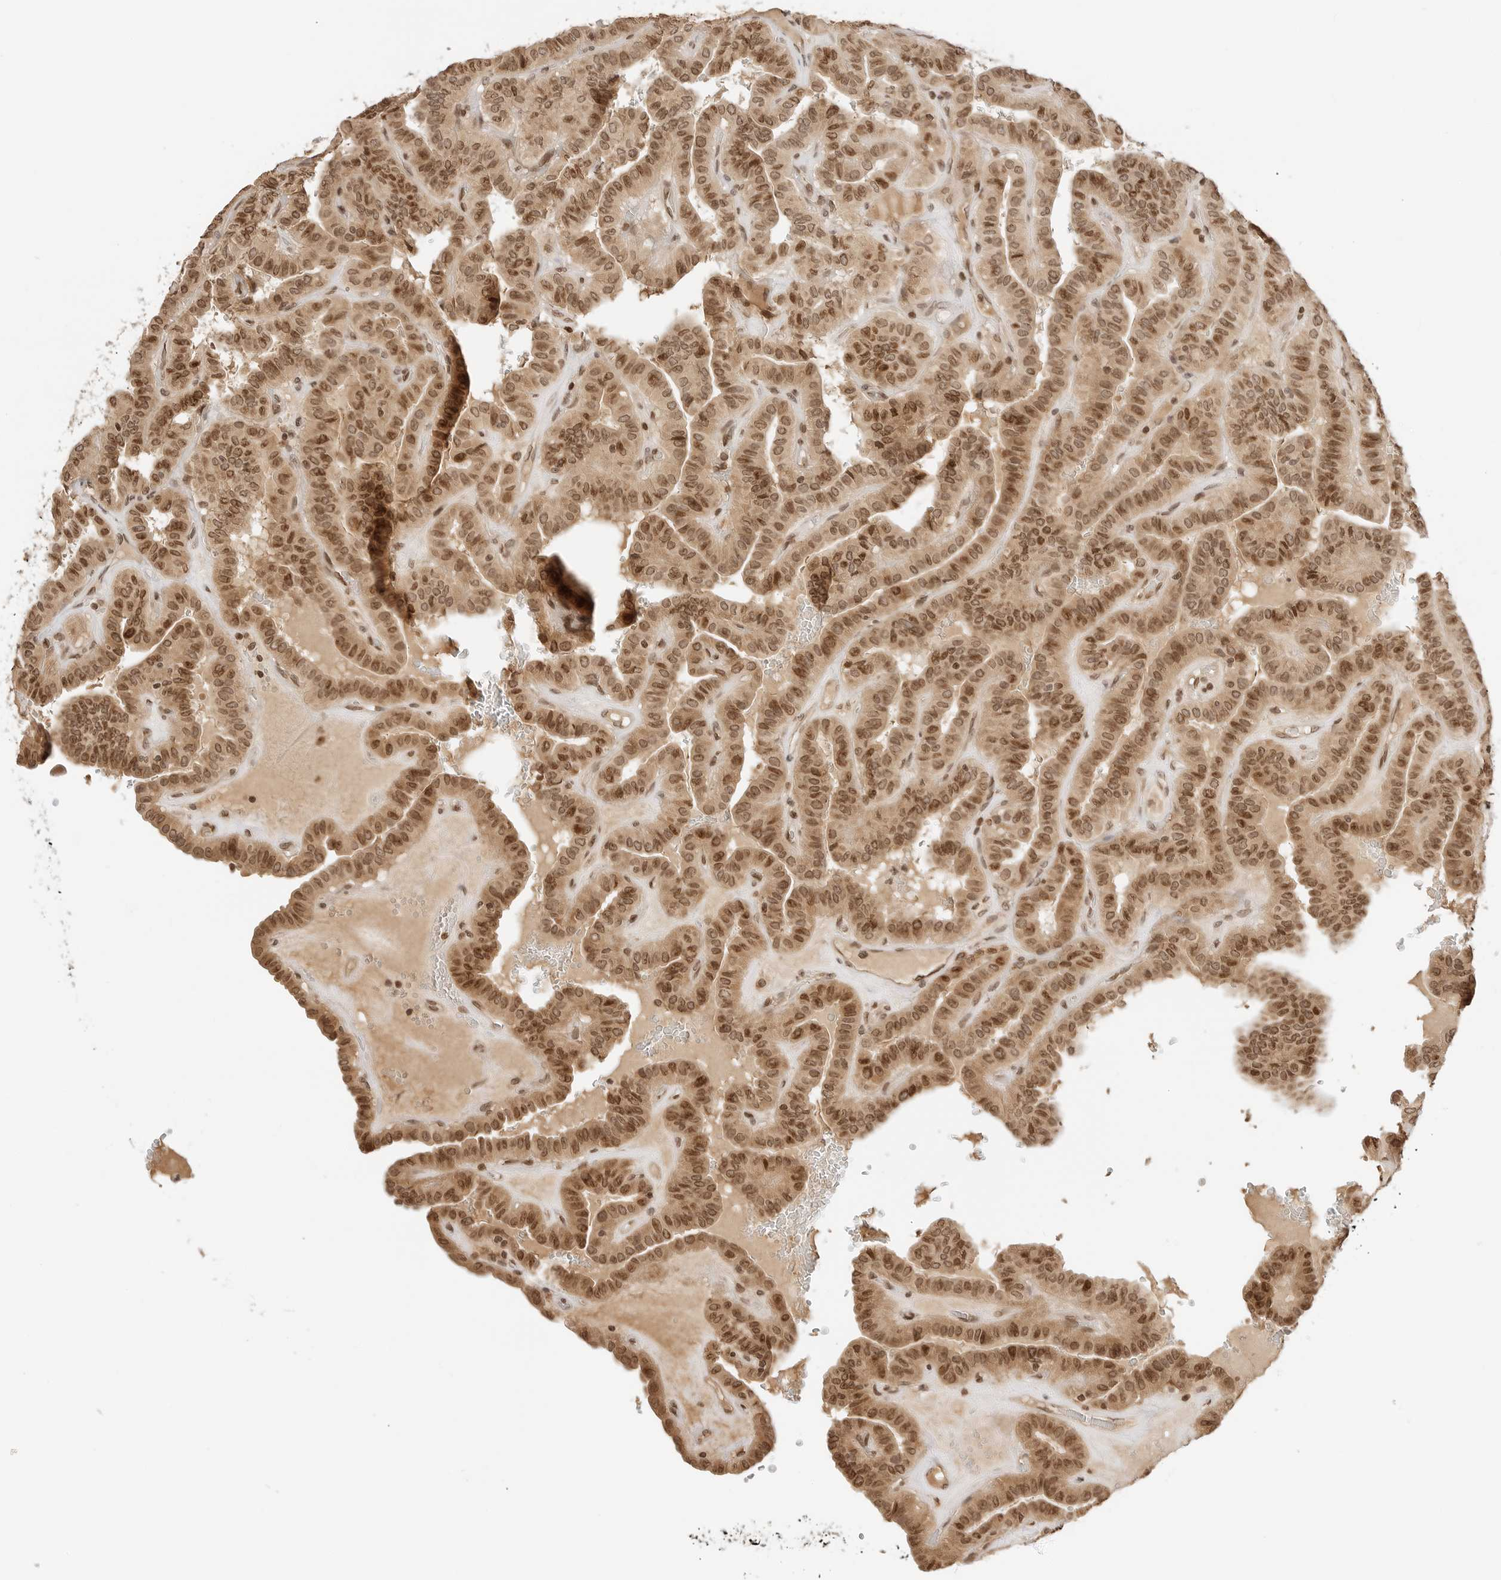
{"staining": {"intensity": "moderate", "quantity": ">75%", "location": "cytoplasmic/membranous,nuclear"}, "tissue": "thyroid cancer", "cell_type": "Tumor cells", "image_type": "cancer", "snomed": [{"axis": "morphology", "description": "Papillary adenocarcinoma, NOS"}, {"axis": "topography", "description": "Thyroid gland"}], "caption": "High-magnification brightfield microscopy of papillary adenocarcinoma (thyroid) stained with DAB (3,3'-diaminobenzidine) (brown) and counterstained with hematoxylin (blue). tumor cells exhibit moderate cytoplasmic/membranous and nuclear positivity is appreciated in about>75% of cells.", "gene": "POLH", "patient": {"sex": "male", "age": 77}}